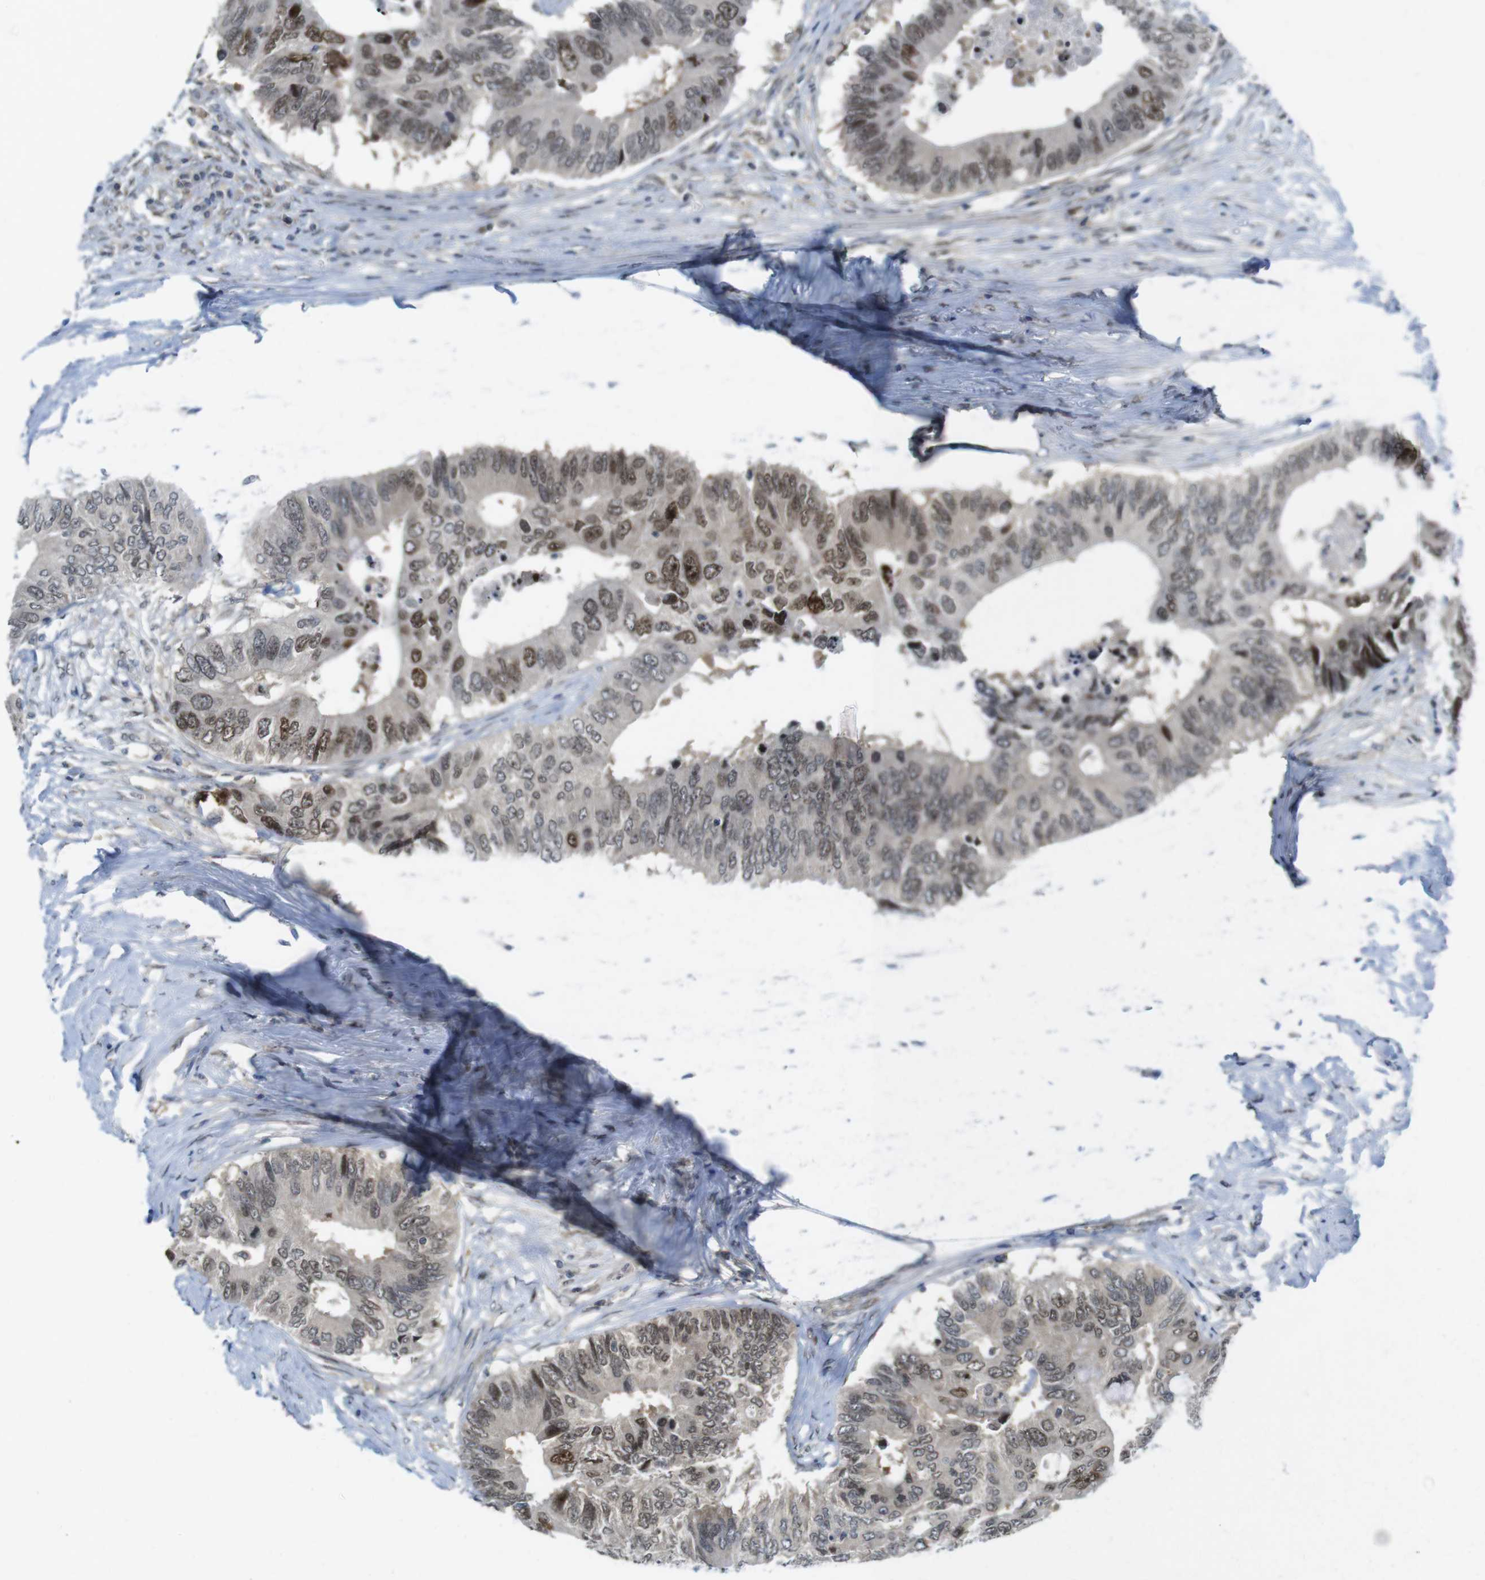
{"staining": {"intensity": "moderate", "quantity": "25%-75%", "location": "nuclear"}, "tissue": "colorectal cancer", "cell_type": "Tumor cells", "image_type": "cancer", "snomed": [{"axis": "morphology", "description": "Adenocarcinoma, NOS"}, {"axis": "topography", "description": "Colon"}], "caption": "Approximately 25%-75% of tumor cells in adenocarcinoma (colorectal) show moderate nuclear protein positivity as visualized by brown immunohistochemical staining.", "gene": "RCC1", "patient": {"sex": "male", "age": 71}}